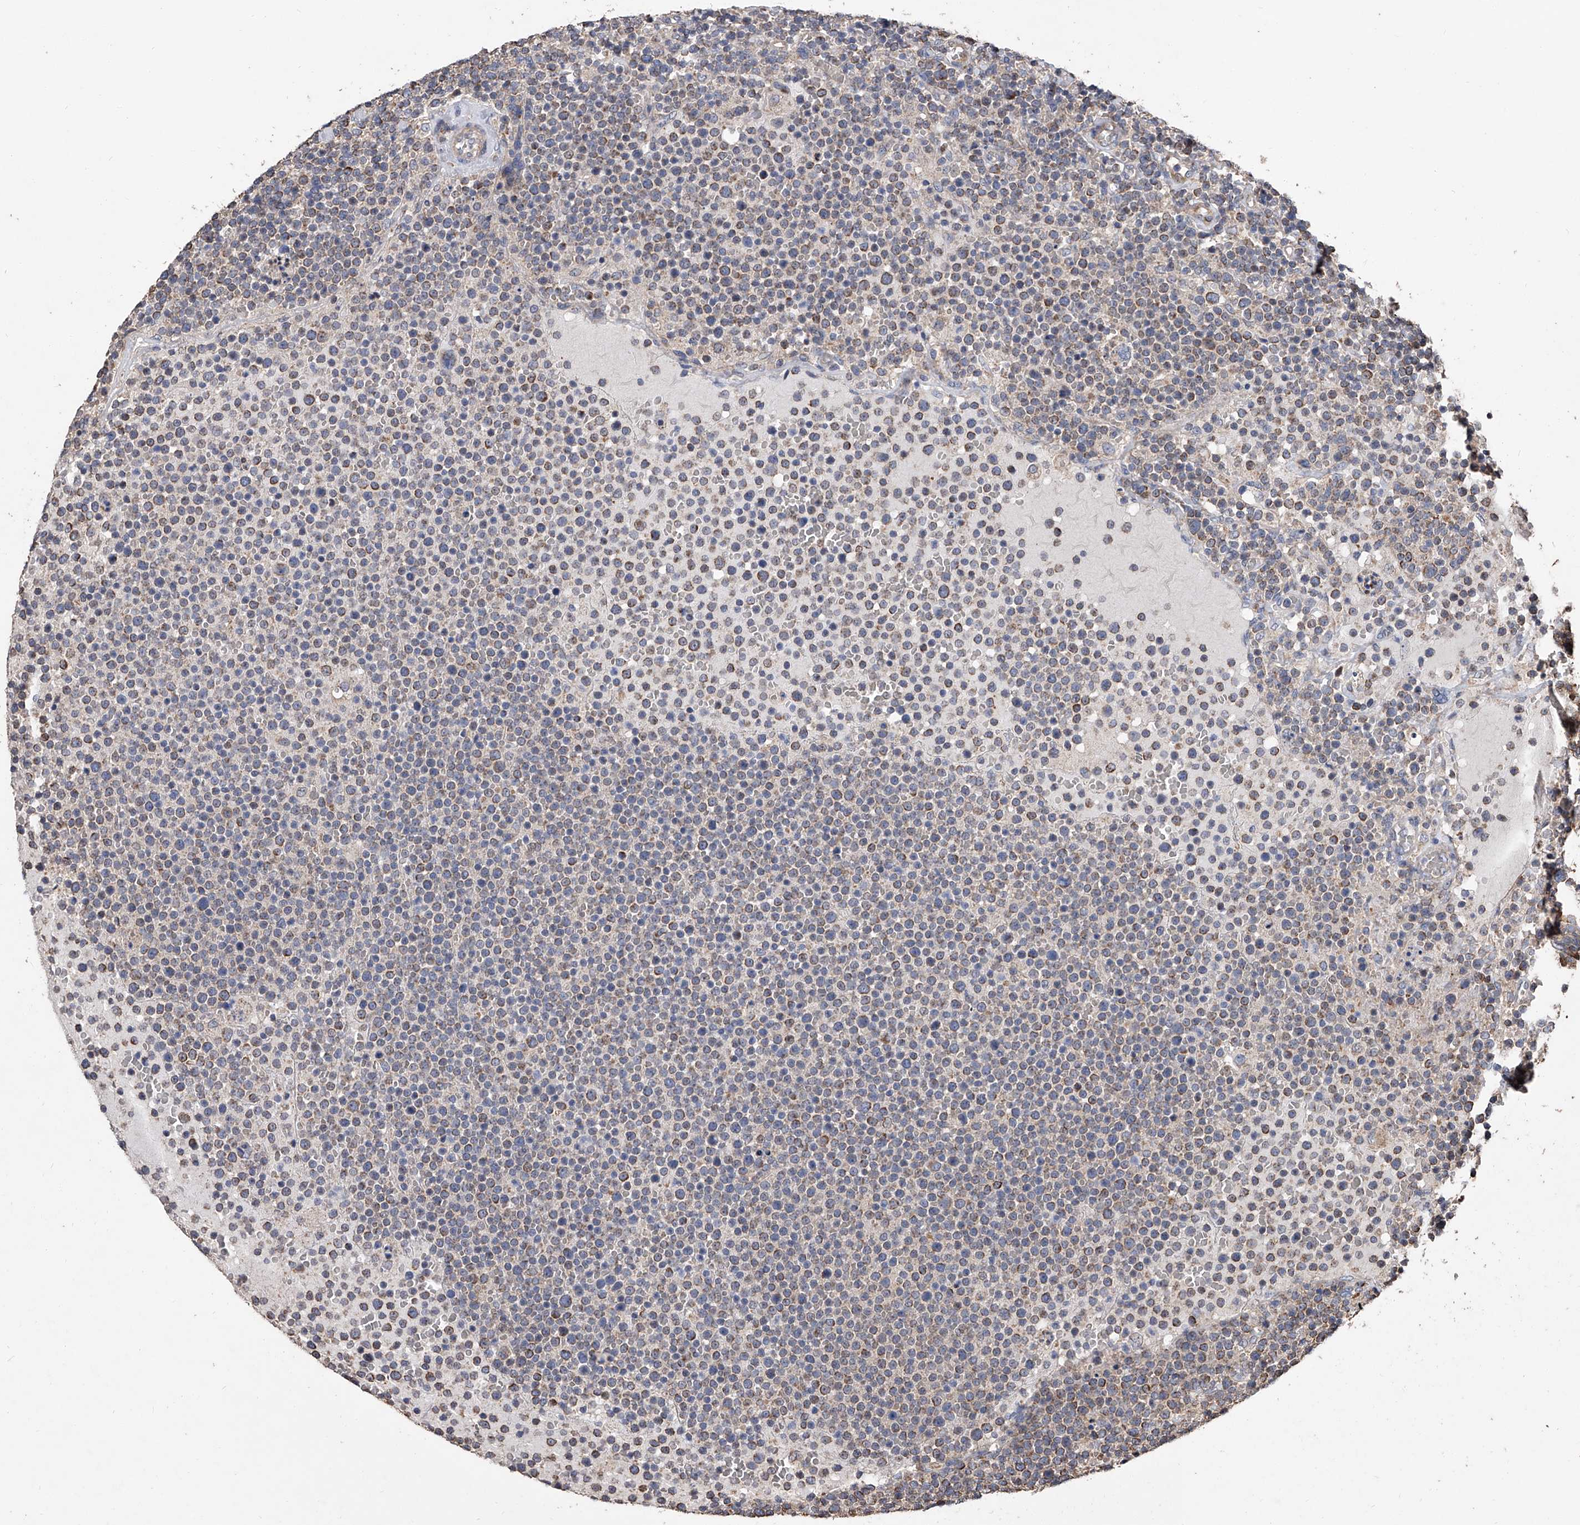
{"staining": {"intensity": "moderate", "quantity": ">75%", "location": "cytoplasmic/membranous"}, "tissue": "lymphoma", "cell_type": "Tumor cells", "image_type": "cancer", "snomed": [{"axis": "morphology", "description": "Malignant lymphoma, non-Hodgkin's type, High grade"}, {"axis": "topography", "description": "Lymph node"}], "caption": "Immunohistochemical staining of human high-grade malignant lymphoma, non-Hodgkin's type shows medium levels of moderate cytoplasmic/membranous positivity in approximately >75% of tumor cells.", "gene": "LTV1", "patient": {"sex": "male", "age": 61}}